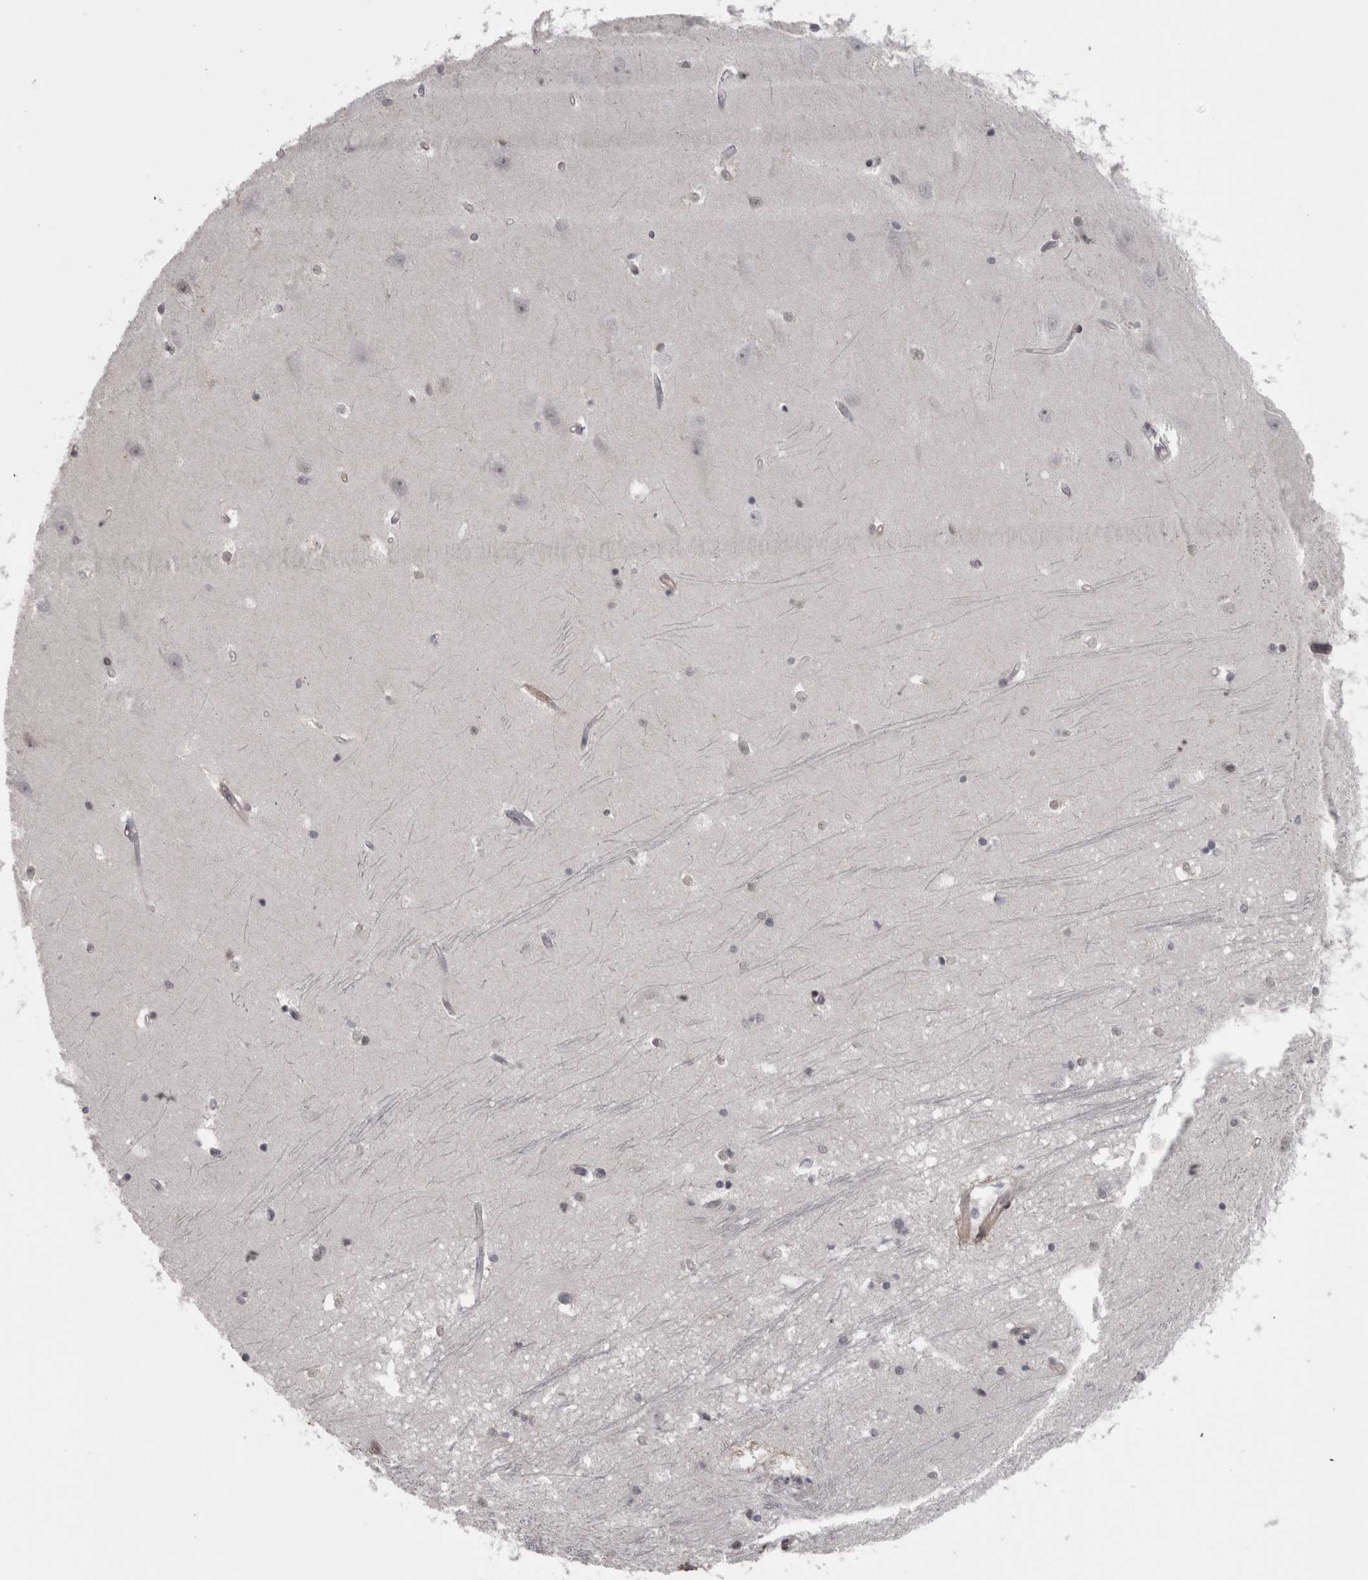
{"staining": {"intensity": "negative", "quantity": "none", "location": "none"}, "tissue": "hippocampus", "cell_type": "Glial cells", "image_type": "normal", "snomed": [{"axis": "morphology", "description": "Normal tissue, NOS"}, {"axis": "topography", "description": "Hippocampus"}], "caption": "Normal hippocampus was stained to show a protein in brown. There is no significant positivity in glial cells. (Brightfield microscopy of DAB IHC at high magnification).", "gene": "PPP1R12B", "patient": {"sex": "male", "age": 45}}